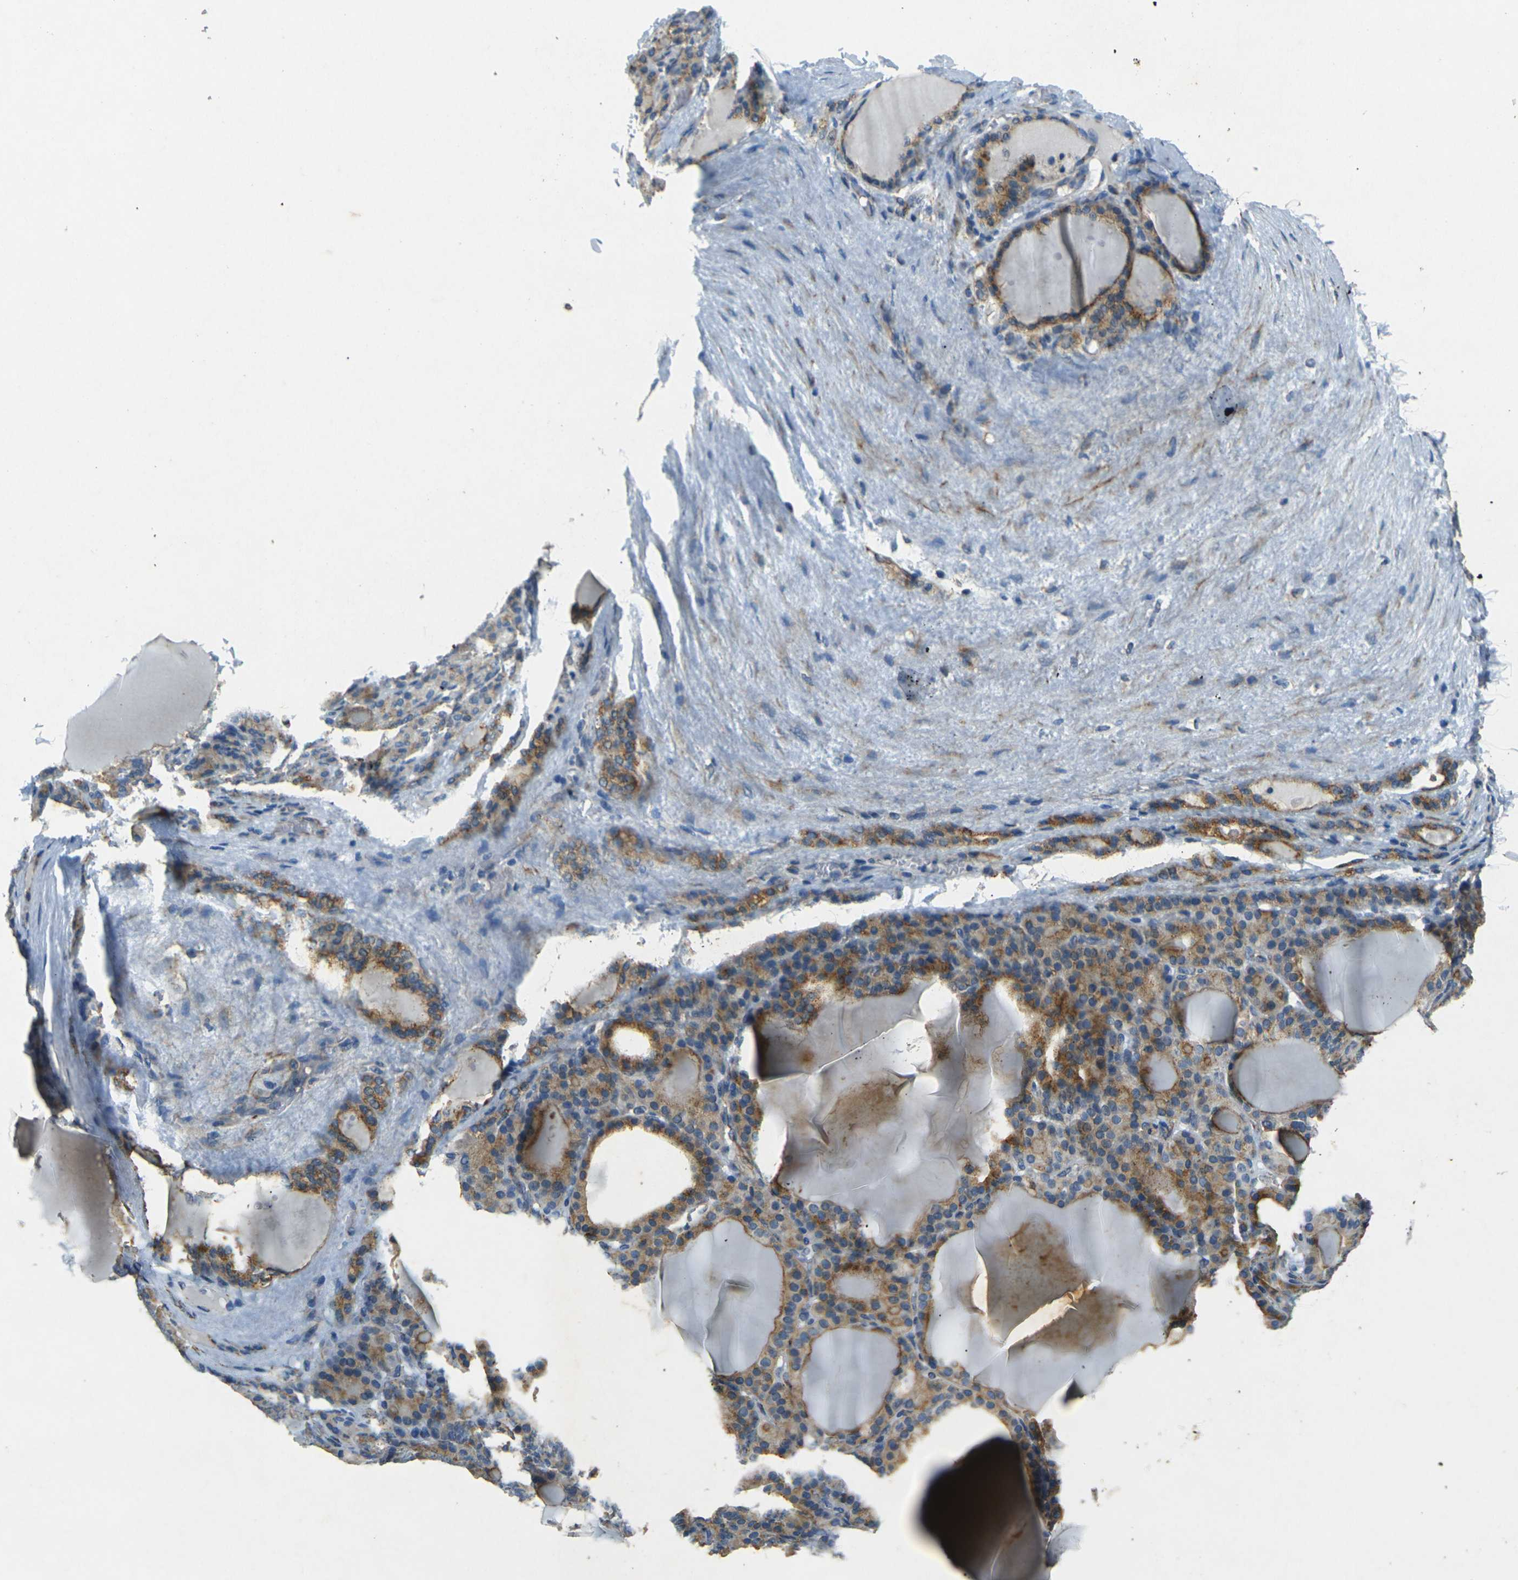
{"staining": {"intensity": "moderate", "quantity": "25%-75%", "location": "cytoplasmic/membranous"}, "tissue": "thyroid gland", "cell_type": "Glandular cells", "image_type": "normal", "snomed": [{"axis": "morphology", "description": "Normal tissue, NOS"}, {"axis": "topography", "description": "Thyroid gland"}], "caption": "This micrograph reveals IHC staining of benign thyroid gland, with medium moderate cytoplasmic/membranous staining in about 25%-75% of glandular cells.", "gene": "SORT1", "patient": {"sex": "female", "age": 28}}